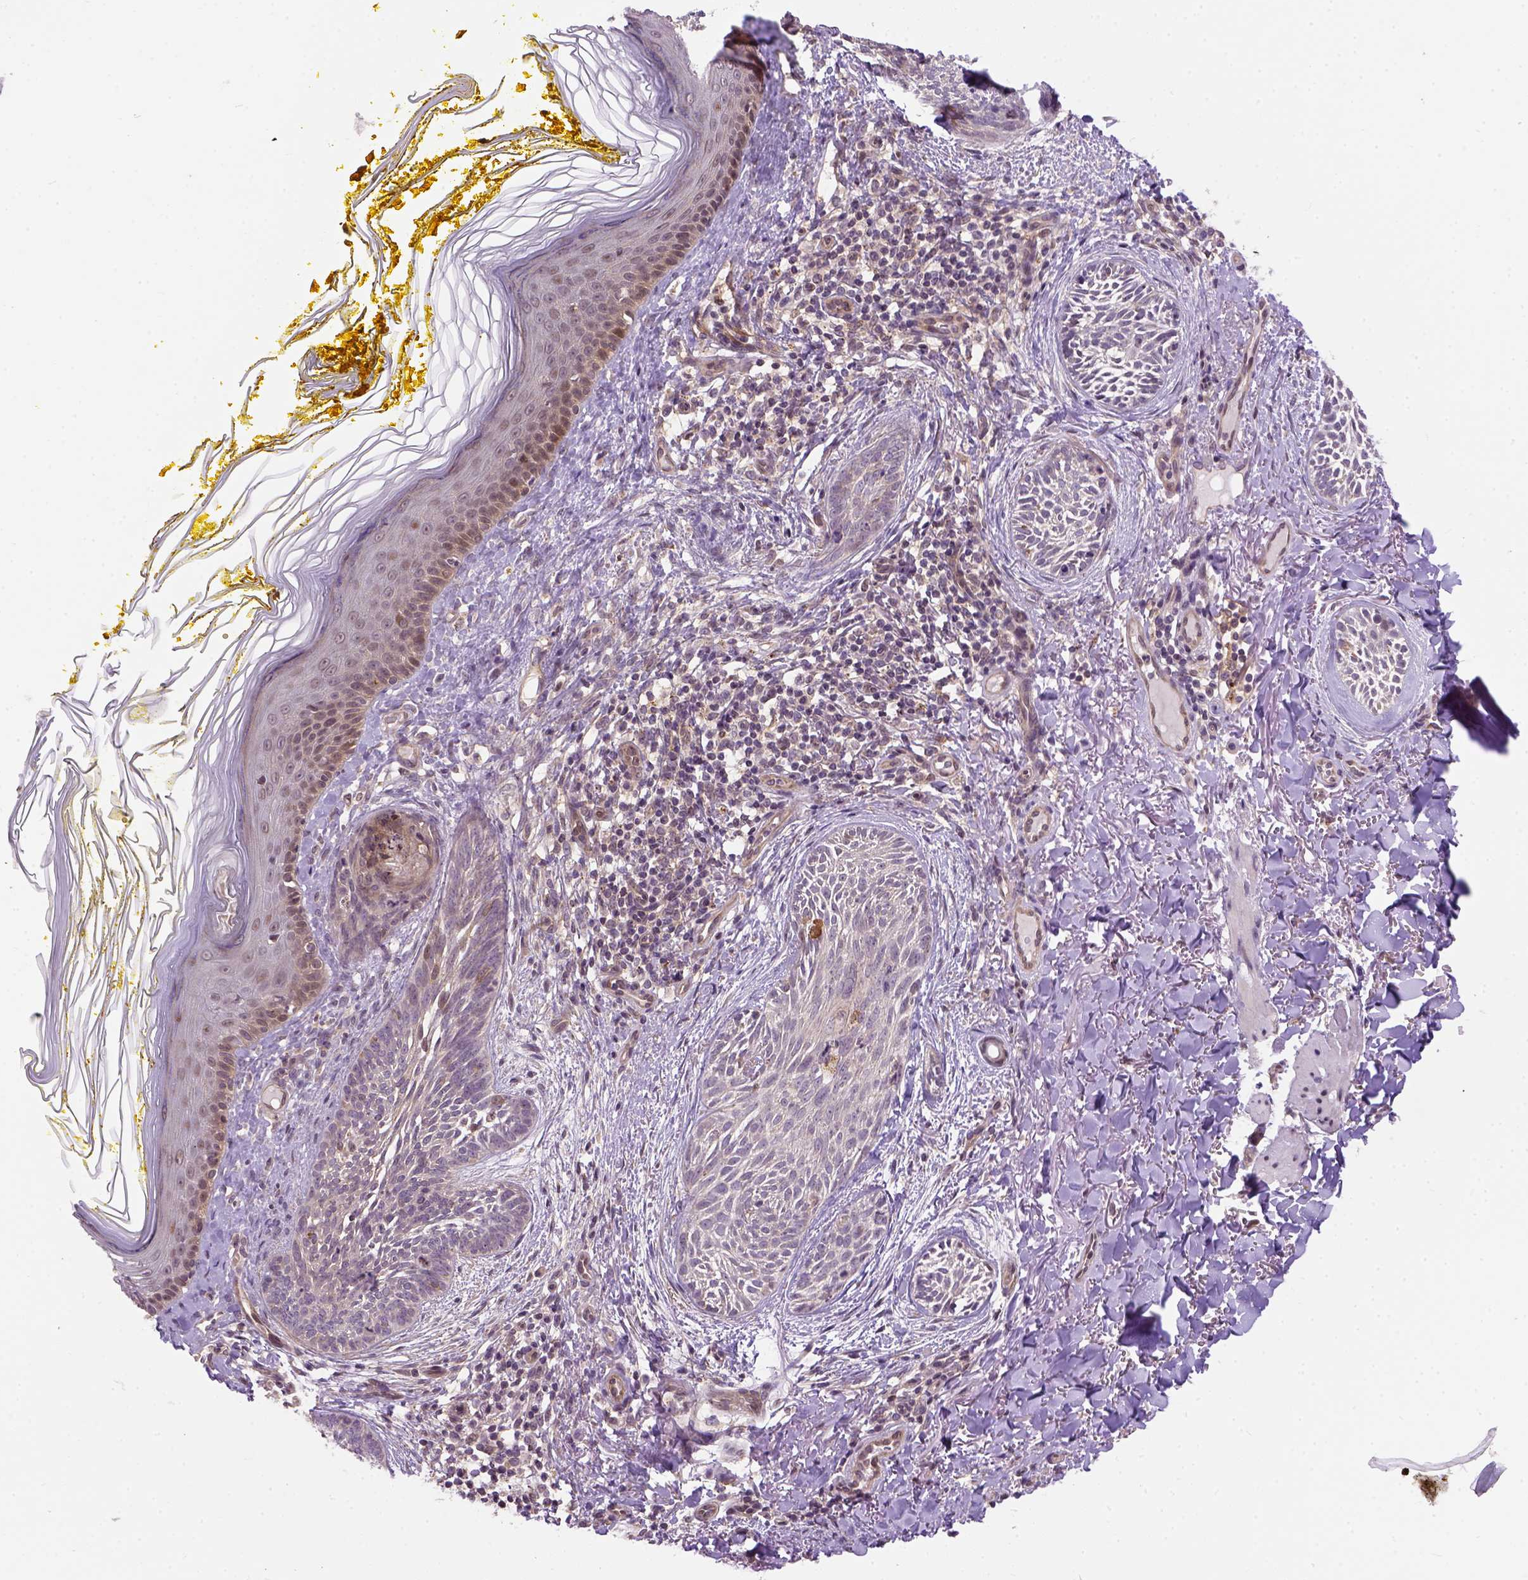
{"staining": {"intensity": "weak", "quantity": "<25%", "location": "cytoplasmic/membranous"}, "tissue": "skin cancer", "cell_type": "Tumor cells", "image_type": "cancer", "snomed": [{"axis": "morphology", "description": "Basal cell carcinoma"}, {"axis": "topography", "description": "Skin"}], "caption": "Skin cancer (basal cell carcinoma) was stained to show a protein in brown. There is no significant expression in tumor cells.", "gene": "KAZN", "patient": {"sex": "female", "age": 68}}